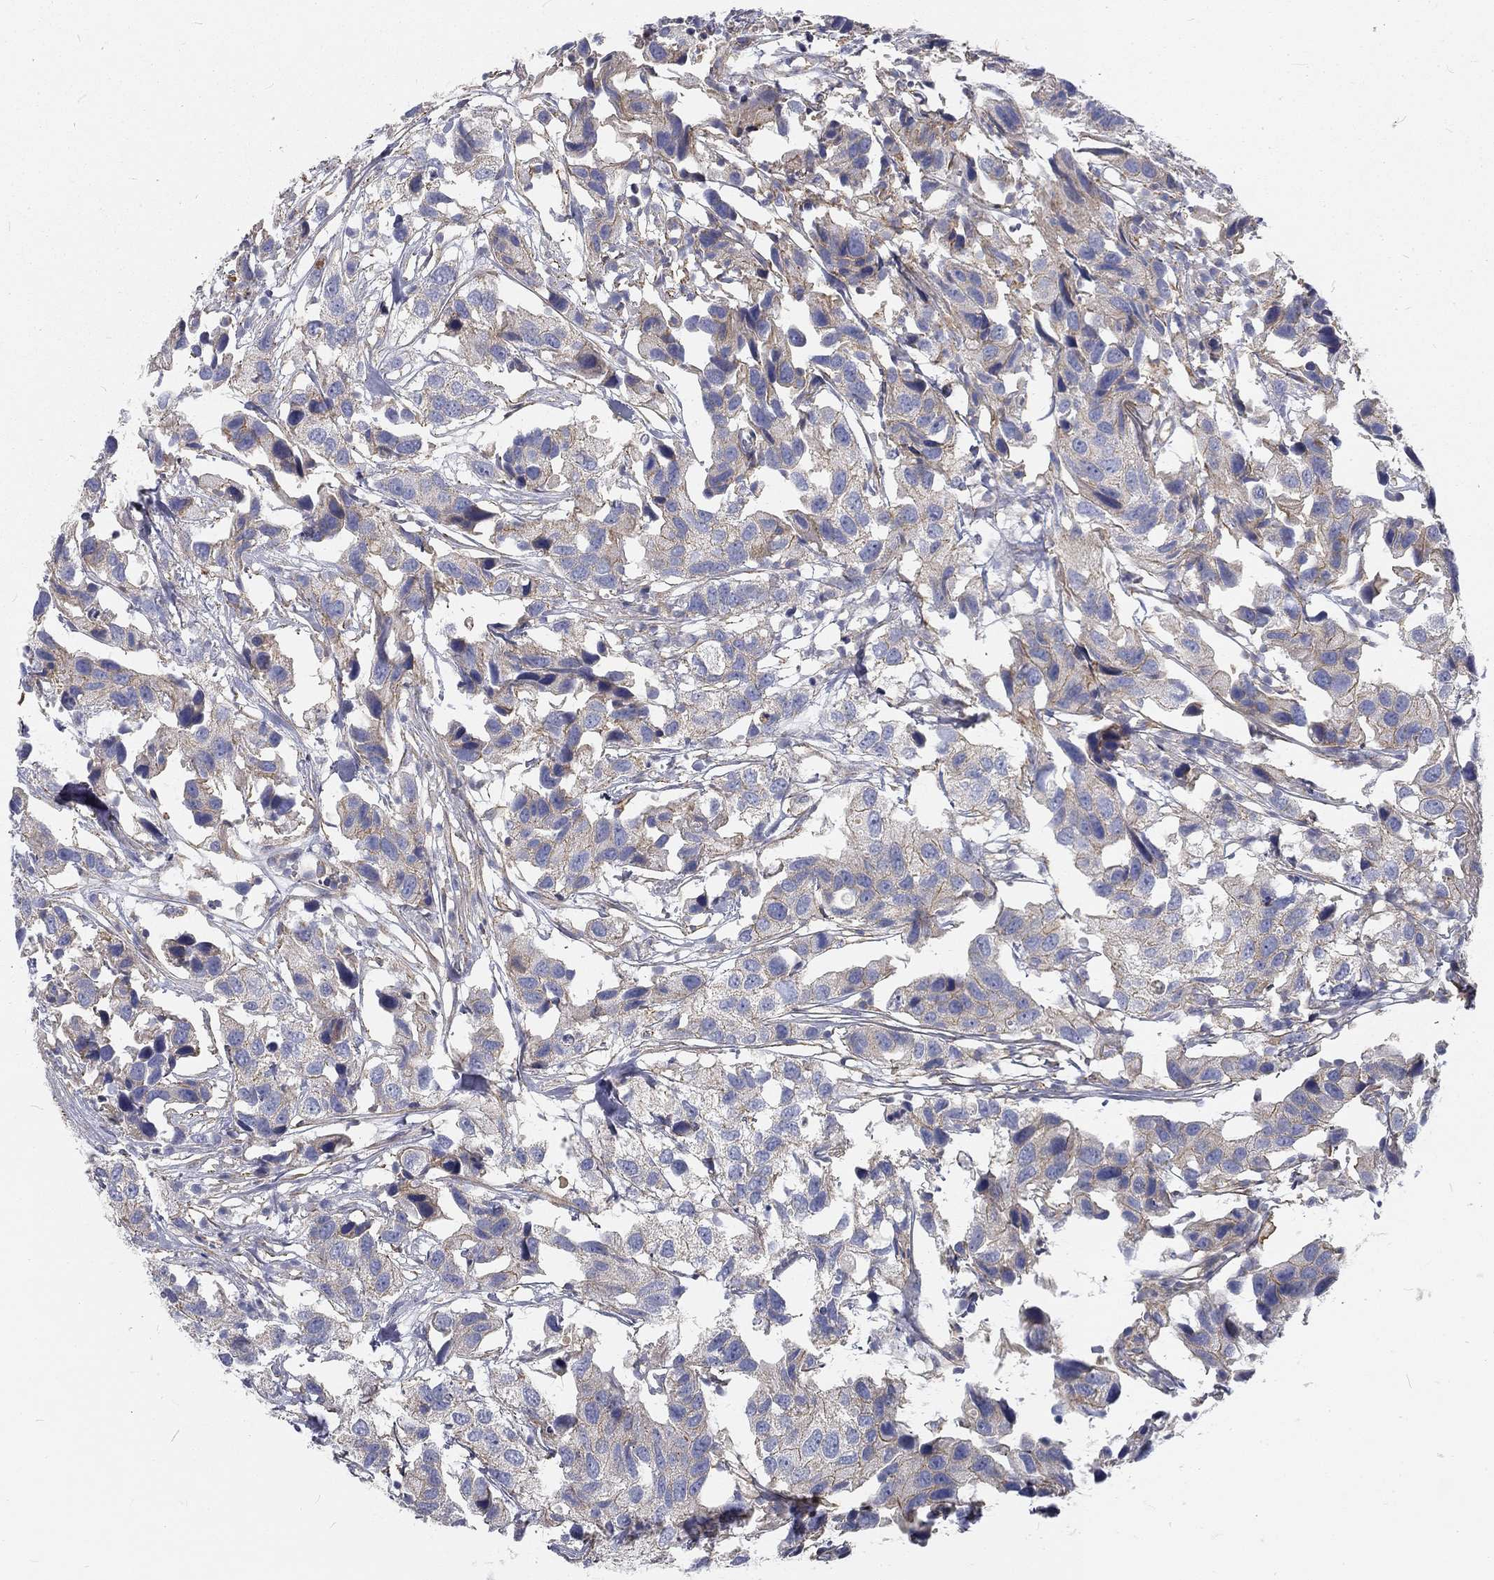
{"staining": {"intensity": "weak", "quantity": "<25%", "location": "cytoplasmic/membranous"}, "tissue": "urothelial cancer", "cell_type": "Tumor cells", "image_type": "cancer", "snomed": [{"axis": "morphology", "description": "Urothelial carcinoma, High grade"}, {"axis": "topography", "description": "Urinary bladder"}], "caption": "Tumor cells show no significant expression in urothelial cancer.", "gene": "MTMR11", "patient": {"sex": "male", "age": 79}}